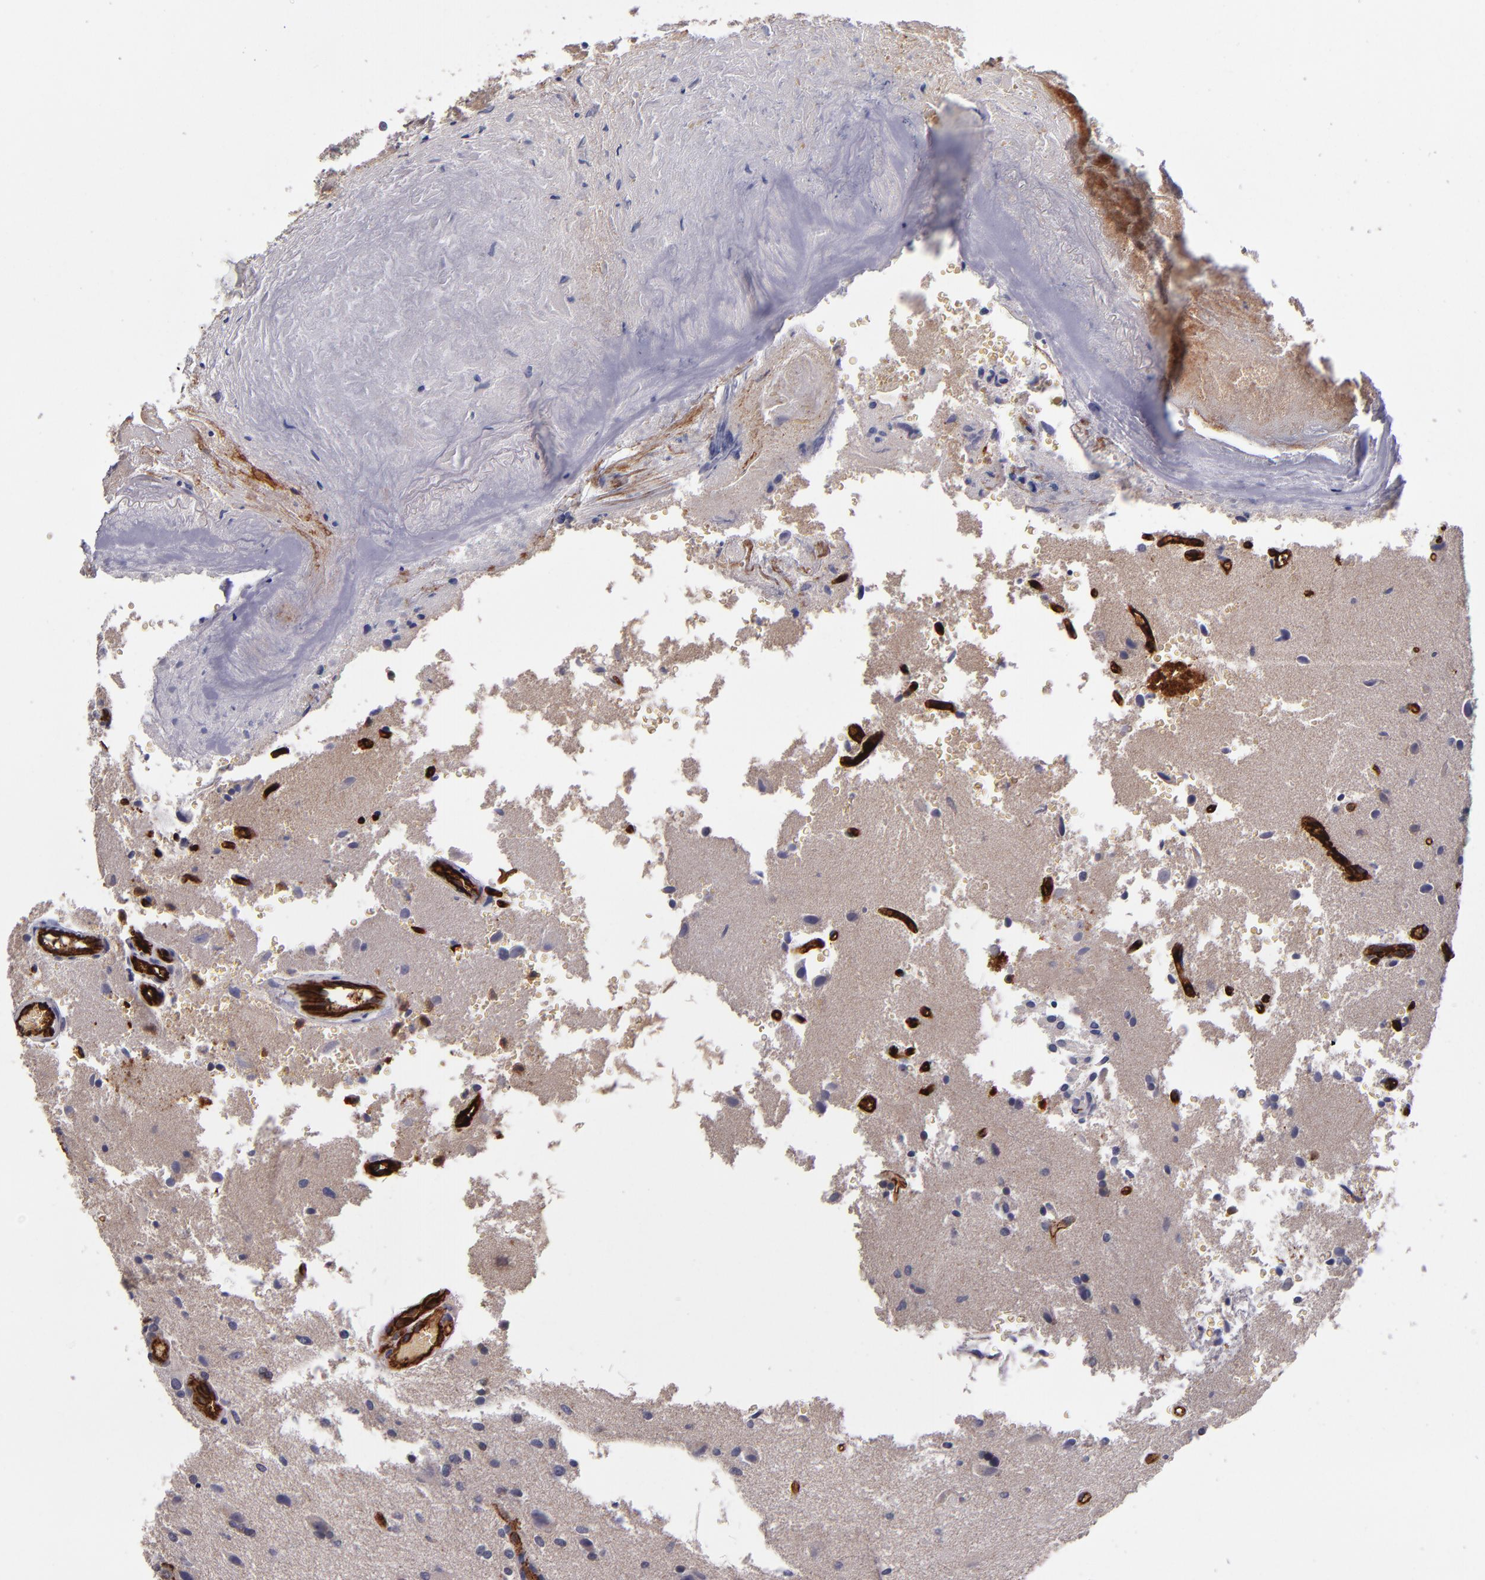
{"staining": {"intensity": "negative", "quantity": "none", "location": "none"}, "tissue": "glioma", "cell_type": "Tumor cells", "image_type": "cancer", "snomed": [{"axis": "morphology", "description": "Normal tissue, NOS"}, {"axis": "morphology", "description": "Glioma, malignant, High grade"}, {"axis": "topography", "description": "Cerebral cortex"}], "caption": "Immunohistochemical staining of human glioma shows no significant expression in tumor cells.", "gene": "CLDN5", "patient": {"sex": "male", "age": 75}}